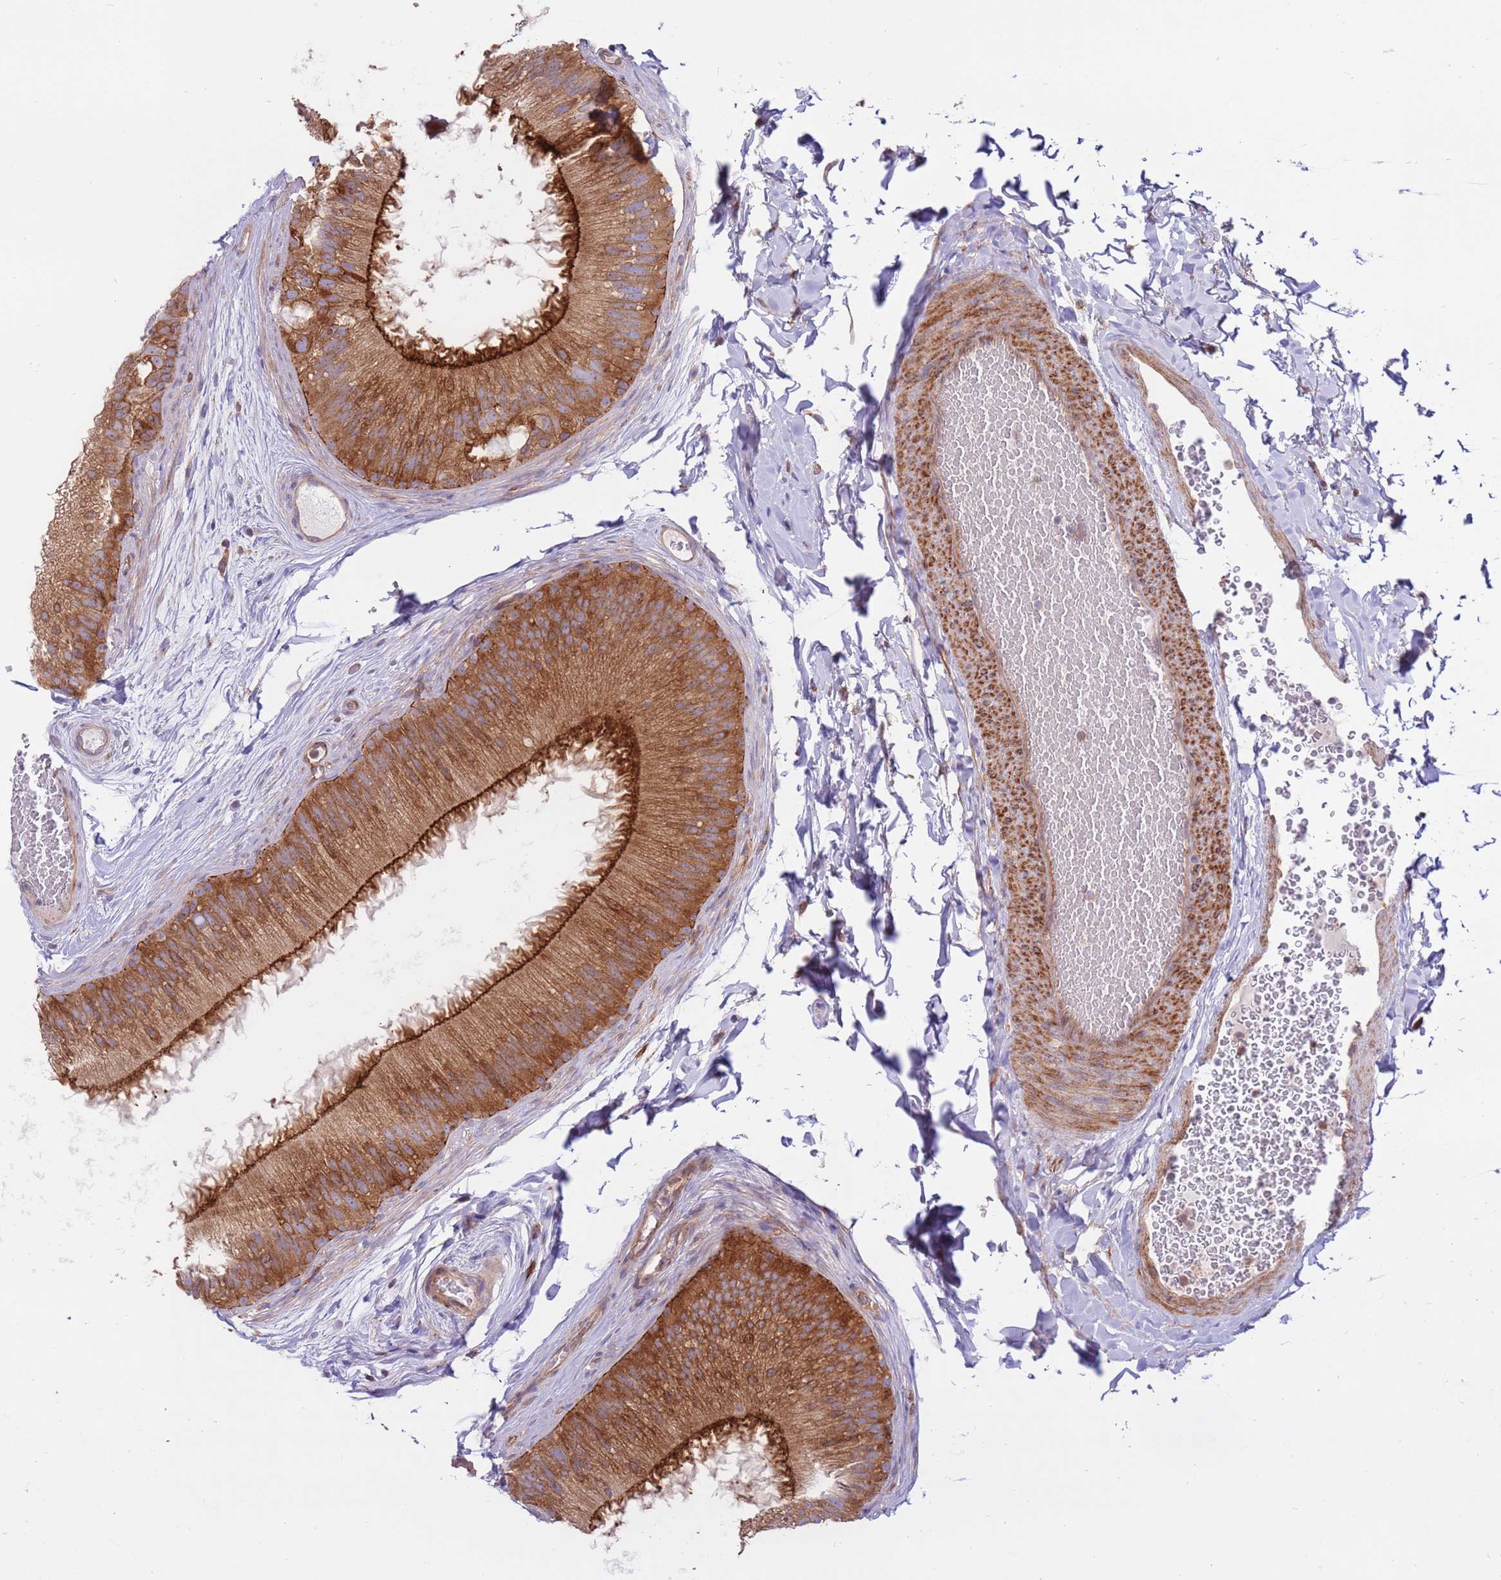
{"staining": {"intensity": "strong", "quantity": ">75%", "location": "cytoplasmic/membranous"}, "tissue": "epididymis", "cell_type": "Glandular cells", "image_type": "normal", "snomed": [{"axis": "morphology", "description": "Normal tissue, NOS"}, {"axis": "topography", "description": "Epididymis"}], "caption": "A micrograph of human epididymis stained for a protein reveals strong cytoplasmic/membranous brown staining in glandular cells. (Brightfield microscopy of DAB IHC at high magnification).", "gene": "DDX19B", "patient": {"sex": "male", "age": 45}}